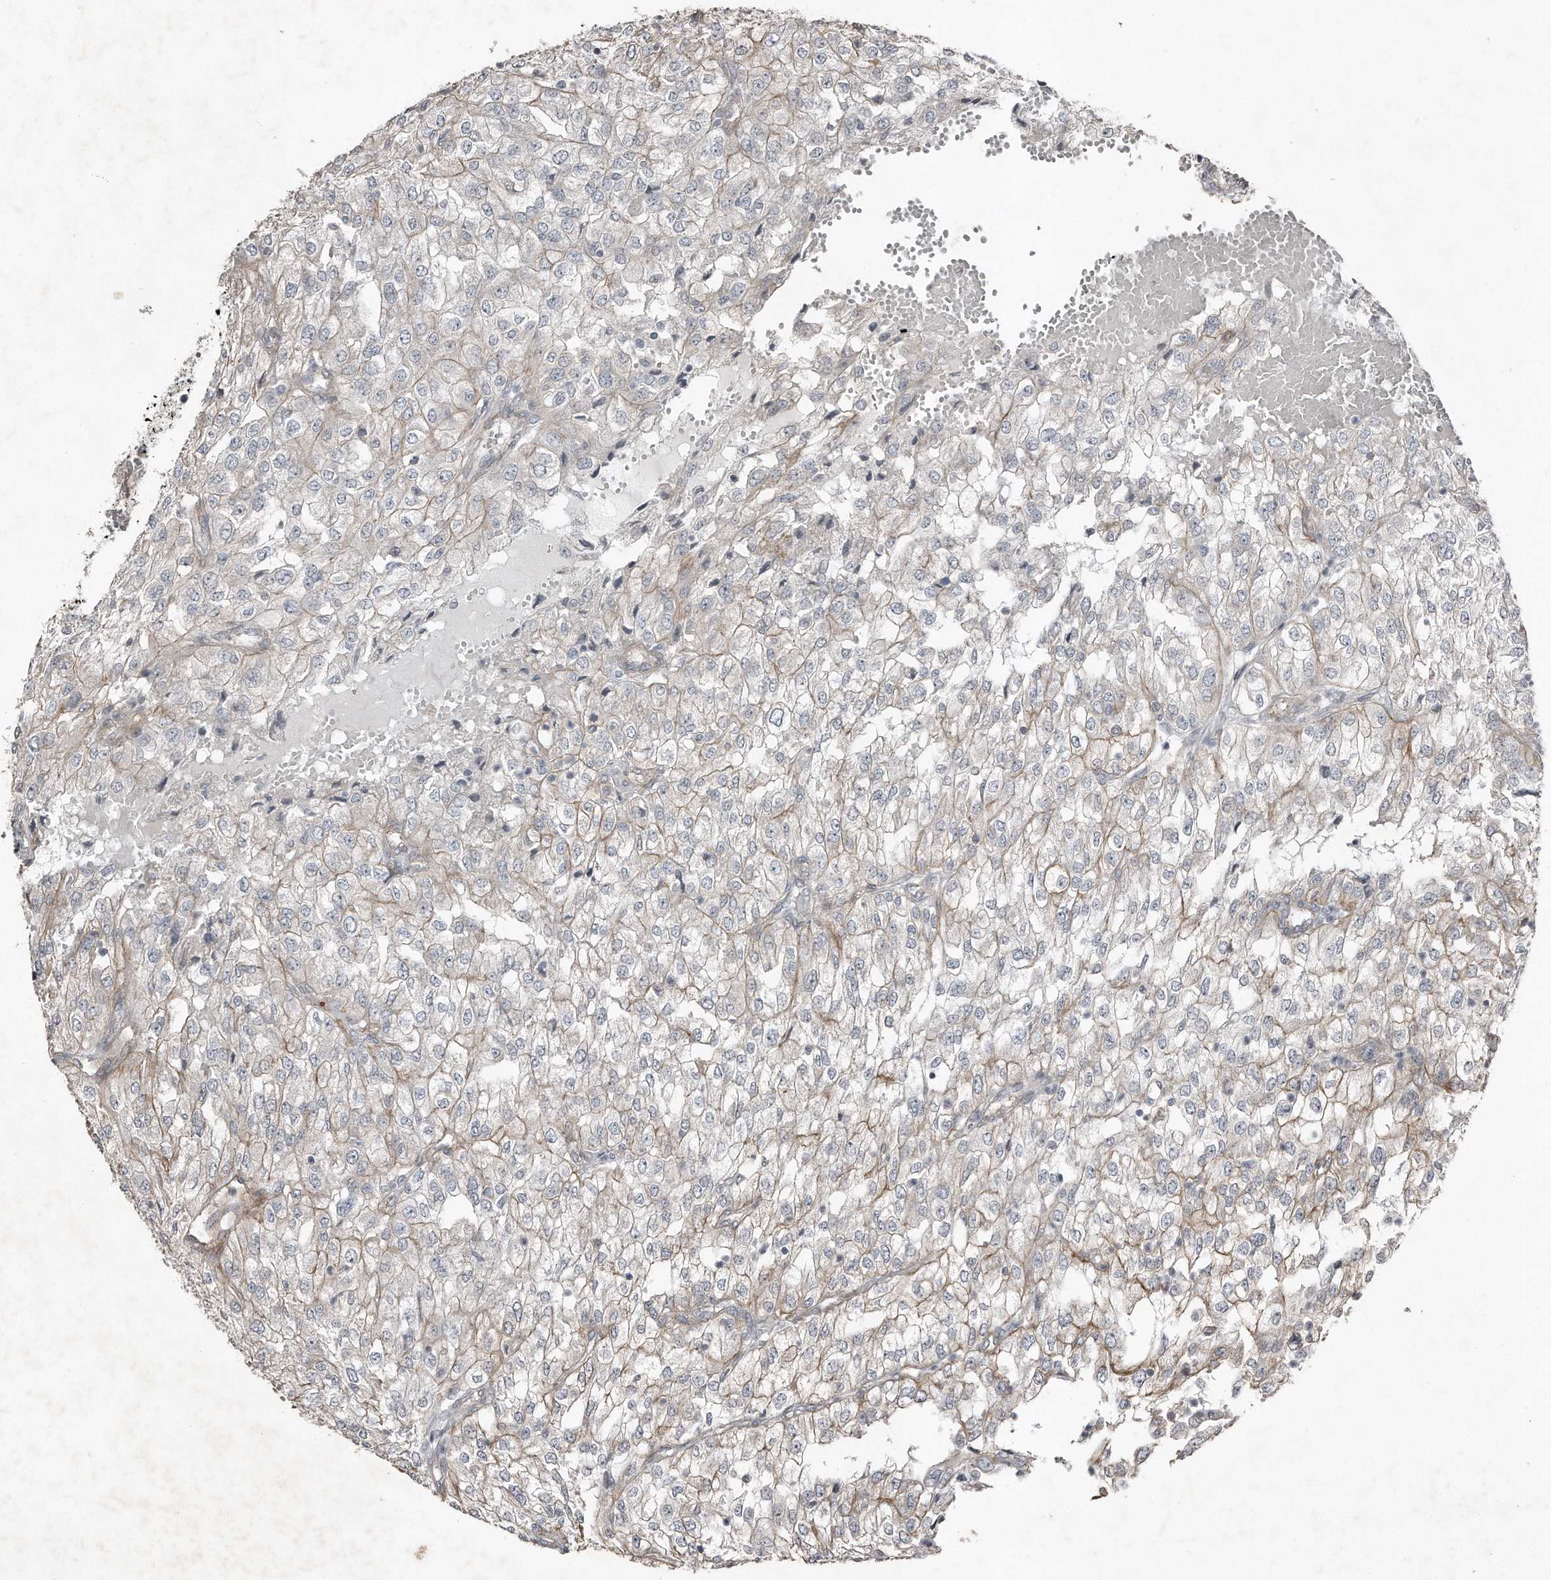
{"staining": {"intensity": "weak", "quantity": "25%-75%", "location": "cytoplasmic/membranous"}, "tissue": "renal cancer", "cell_type": "Tumor cells", "image_type": "cancer", "snomed": [{"axis": "morphology", "description": "Adenocarcinoma, NOS"}, {"axis": "topography", "description": "Kidney"}], "caption": "A low amount of weak cytoplasmic/membranous positivity is seen in about 25%-75% of tumor cells in renal cancer (adenocarcinoma) tissue.", "gene": "SNAP47", "patient": {"sex": "female", "age": 54}}